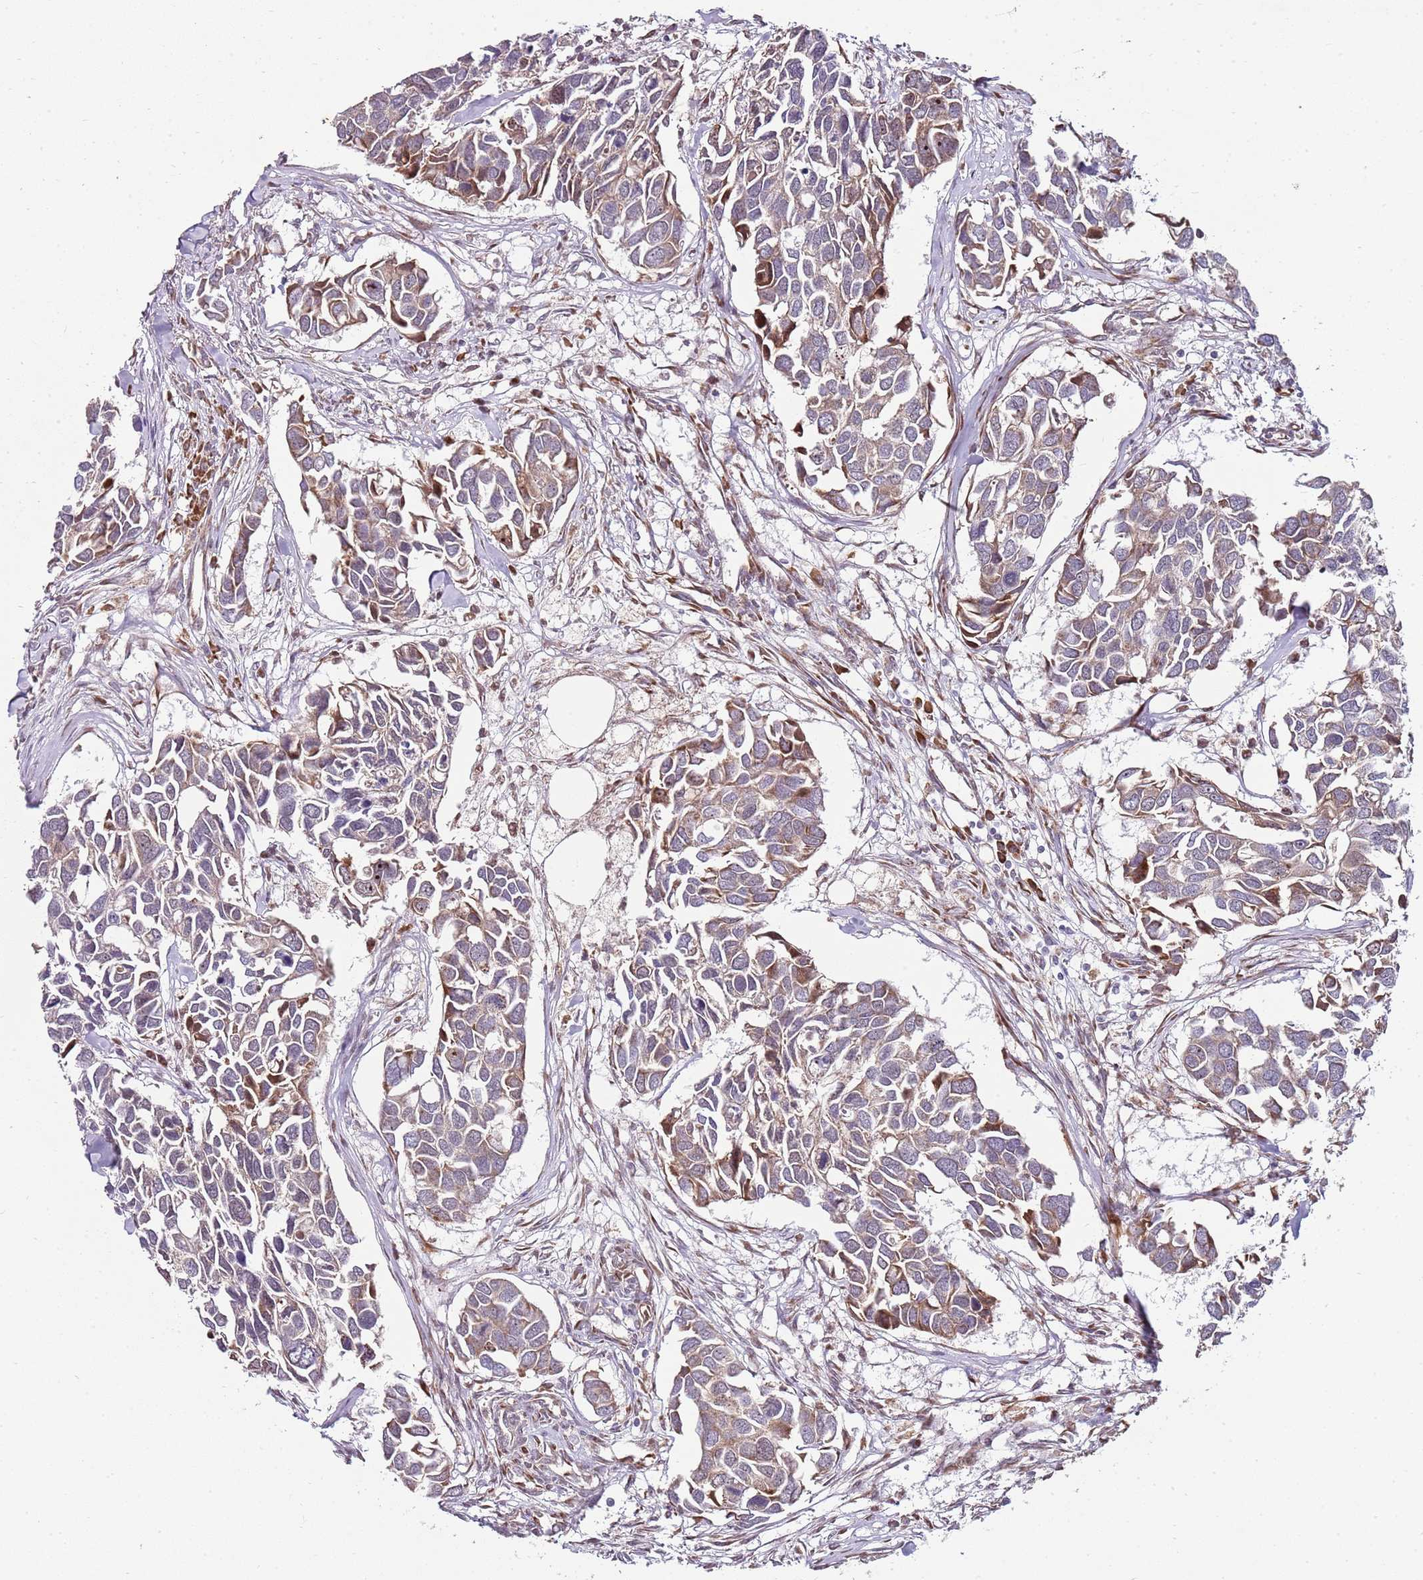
{"staining": {"intensity": "moderate", "quantity": "<25%", "location": "cytoplasmic/membranous"}, "tissue": "breast cancer", "cell_type": "Tumor cells", "image_type": "cancer", "snomed": [{"axis": "morphology", "description": "Duct carcinoma"}, {"axis": "topography", "description": "Breast"}], "caption": "Protein expression analysis of infiltrating ductal carcinoma (breast) demonstrates moderate cytoplasmic/membranous positivity in approximately <25% of tumor cells. (IHC, brightfield microscopy, high magnification).", "gene": "FBXL22", "patient": {"sex": "female", "age": 83}}